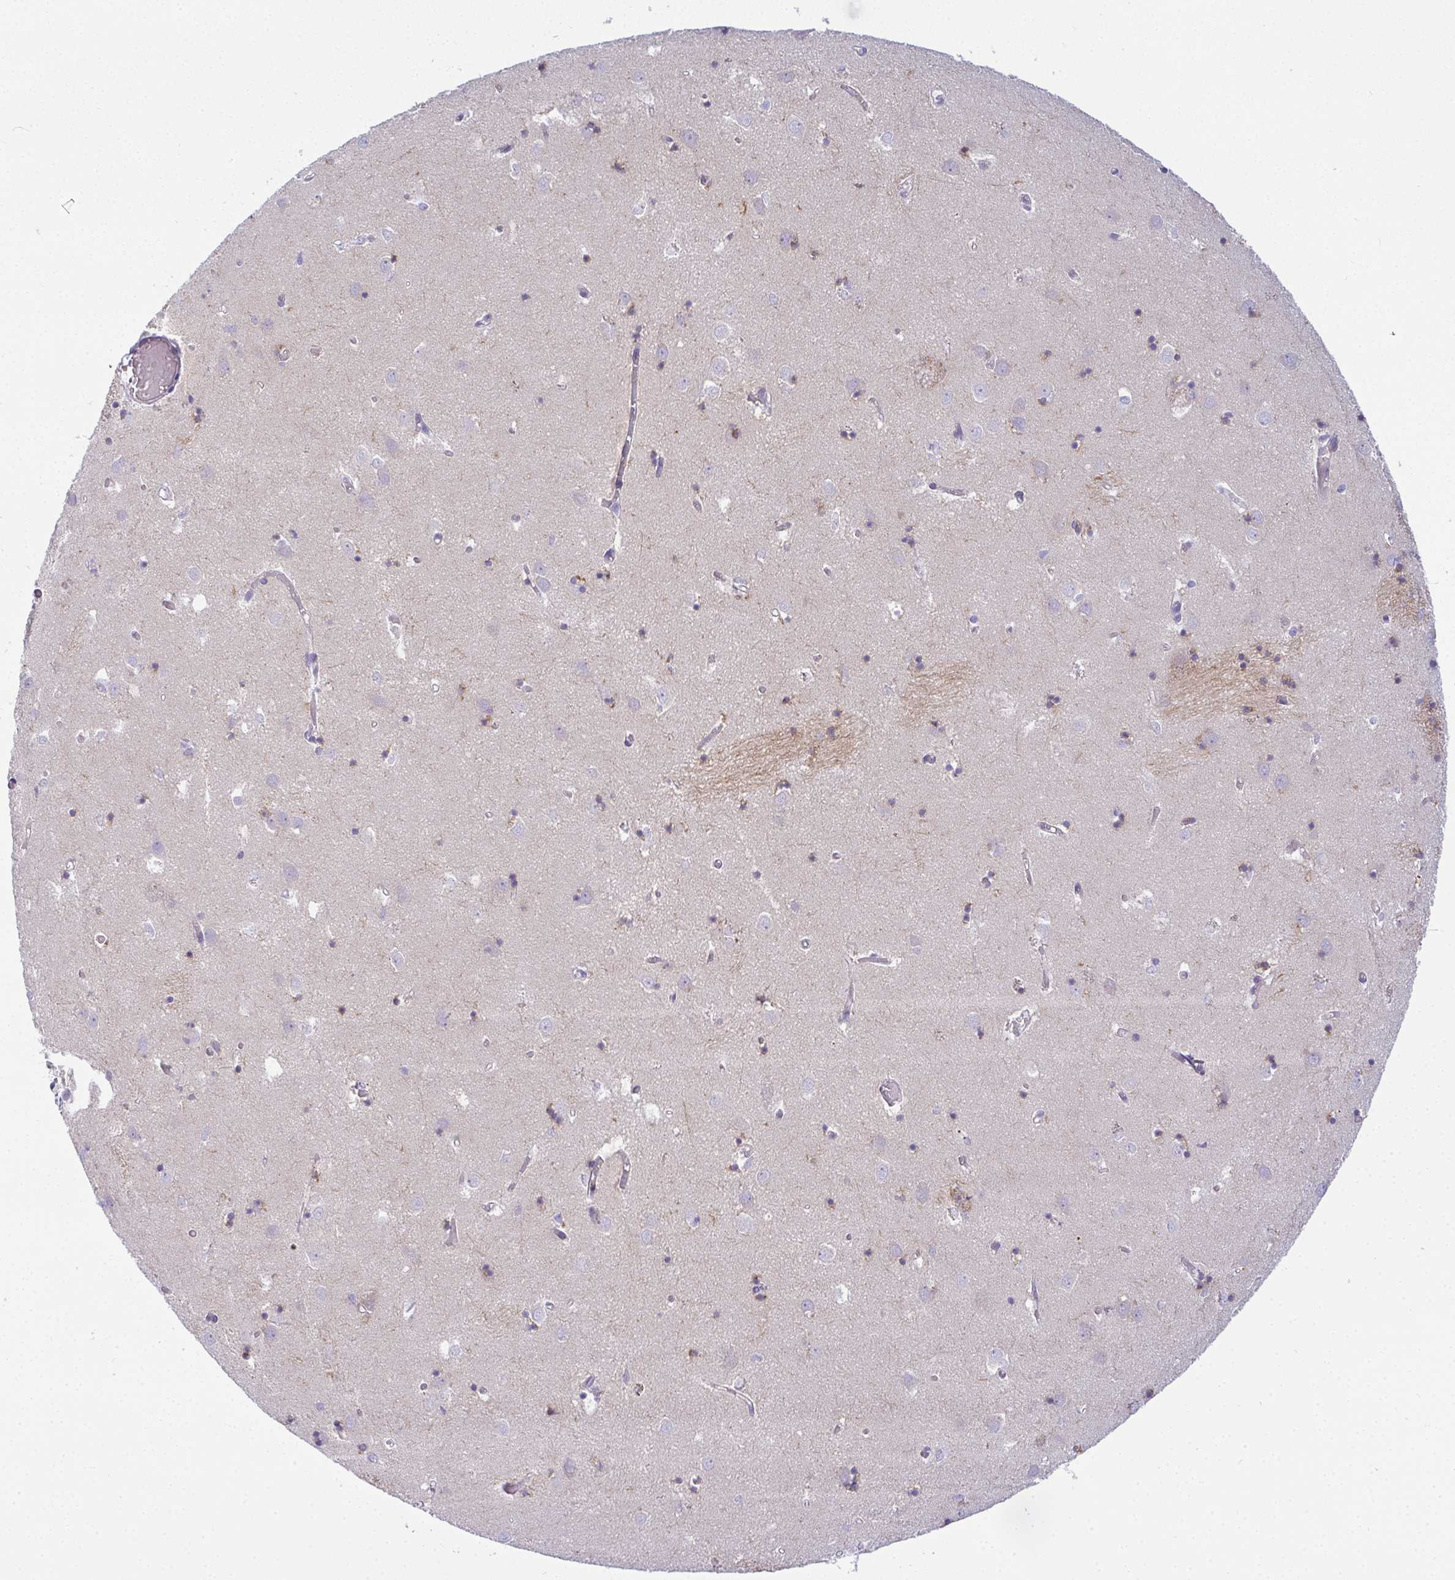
{"staining": {"intensity": "moderate", "quantity": "<25%", "location": "cytoplasmic/membranous"}, "tissue": "caudate", "cell_type": "Glial cells", "image_type": "normal", "snomed": [{"axis": "morphology", "description": "Normal tissue, NOS"}, {"axis": "topography", "description": "Lateral ventricle wall"}], "caption": "Caudate was stained to show a protein in brown. There is low levels of moderate cytoplasmic/membranous staining in approximately <25% of glial cells. (IHC, brightfield microscopy, high magnification).", "gene": "FAM177A1", "patient": {"sex": "male", "age": 70}}